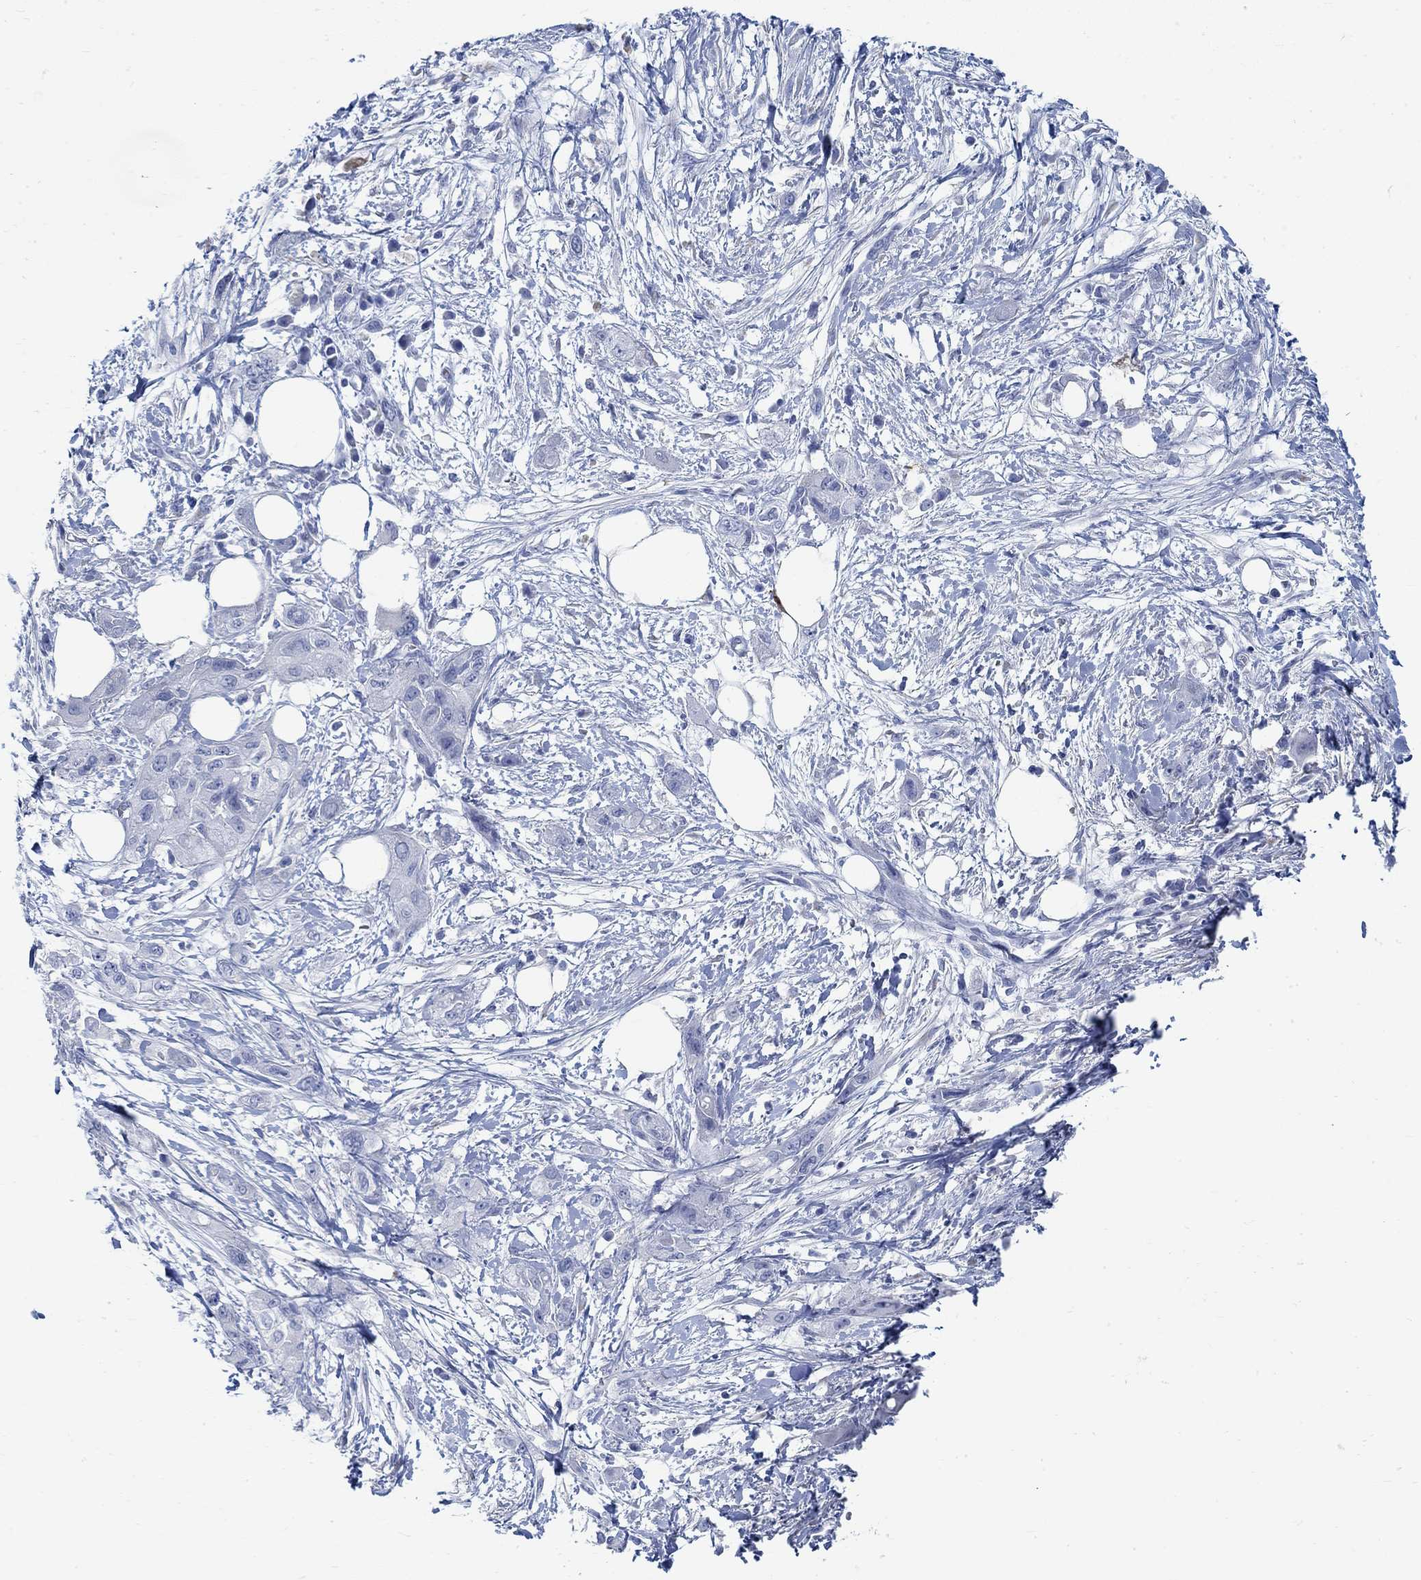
{"staining": {"intensity": "negative", "quantity": "none", "location": "none"}, "tissue": "pancreatic cancer", "cell_type": "Tumor cells", "image_type": "cancer", "snomed": [{"axis": "morphology", "description": "Adenocarcinoma, NOS"}, {"axis": "topography", "description": "Pancreas"}], "caption": "Immunohistochemistry (IHC) micrograph of adenocarcinoma (pancreatic) stained for a protein (brown), which demonstrates no positivity in tumor cells.", "gene": "RBM20", "patient": {"sex": "male", "age": 72}}